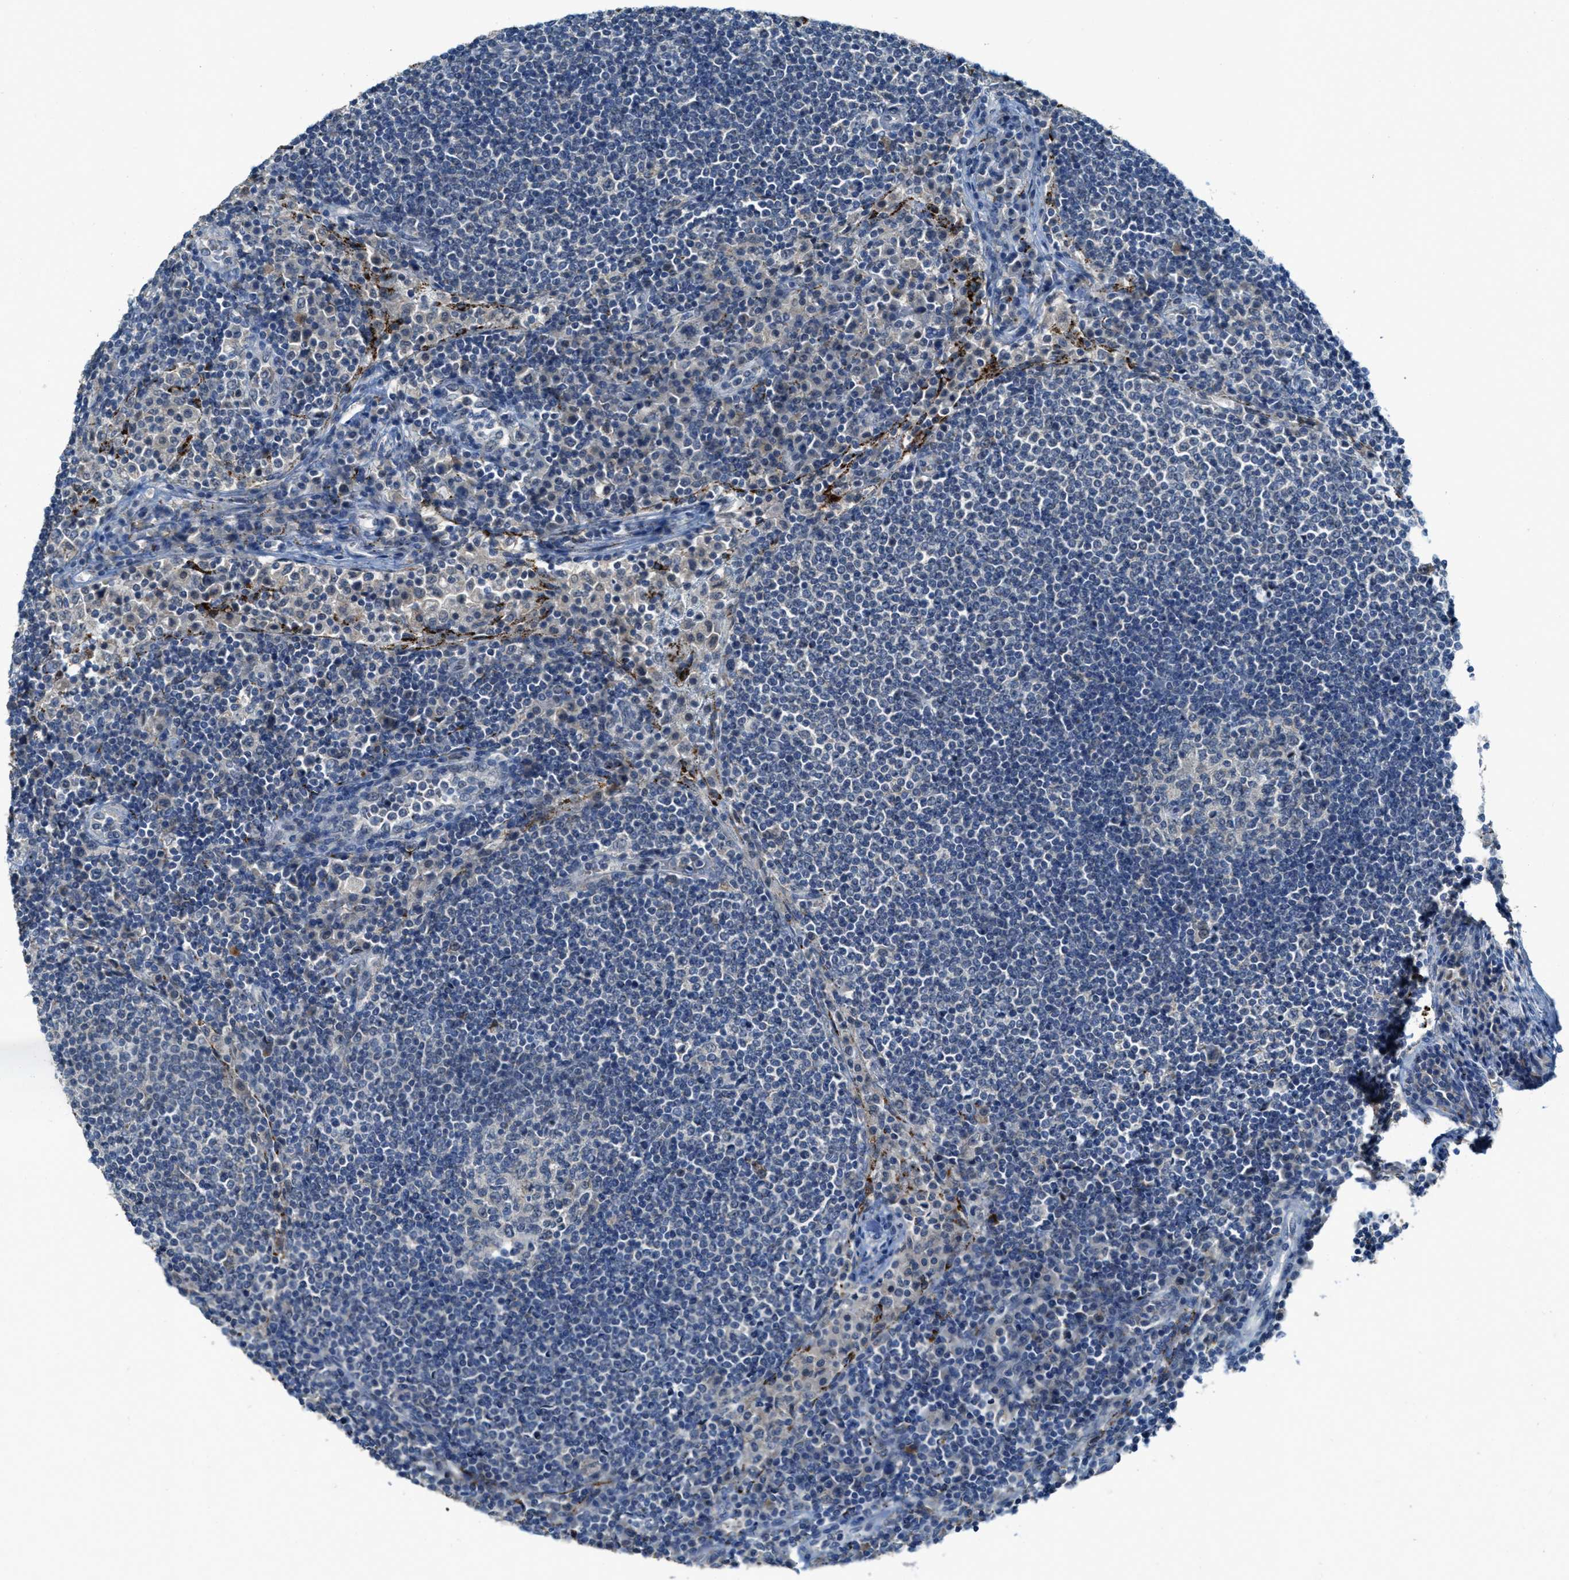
{"staining": {"intensity": "negative", "quantity": "none", "location": "none"}, "tissue": "lymph node", "cell_type": "Germinal center cells", "image_type": "normal", "snomed": [{"axis": "morphology", "description": "Normal tissue, NOS"}, {"axis": "topography", "description": "Lymph node"}], "caption": "The photomicrograph exhibits no significant staining in germinal center cells of lymph node. (Stains: DAB immunohistochemistry (IHC) with hematoxylin counter stain, Microscopy: brightfield microscopy at high magnification).", "gene": "CDON", "patient": {"sex": "female", "age": 53}}